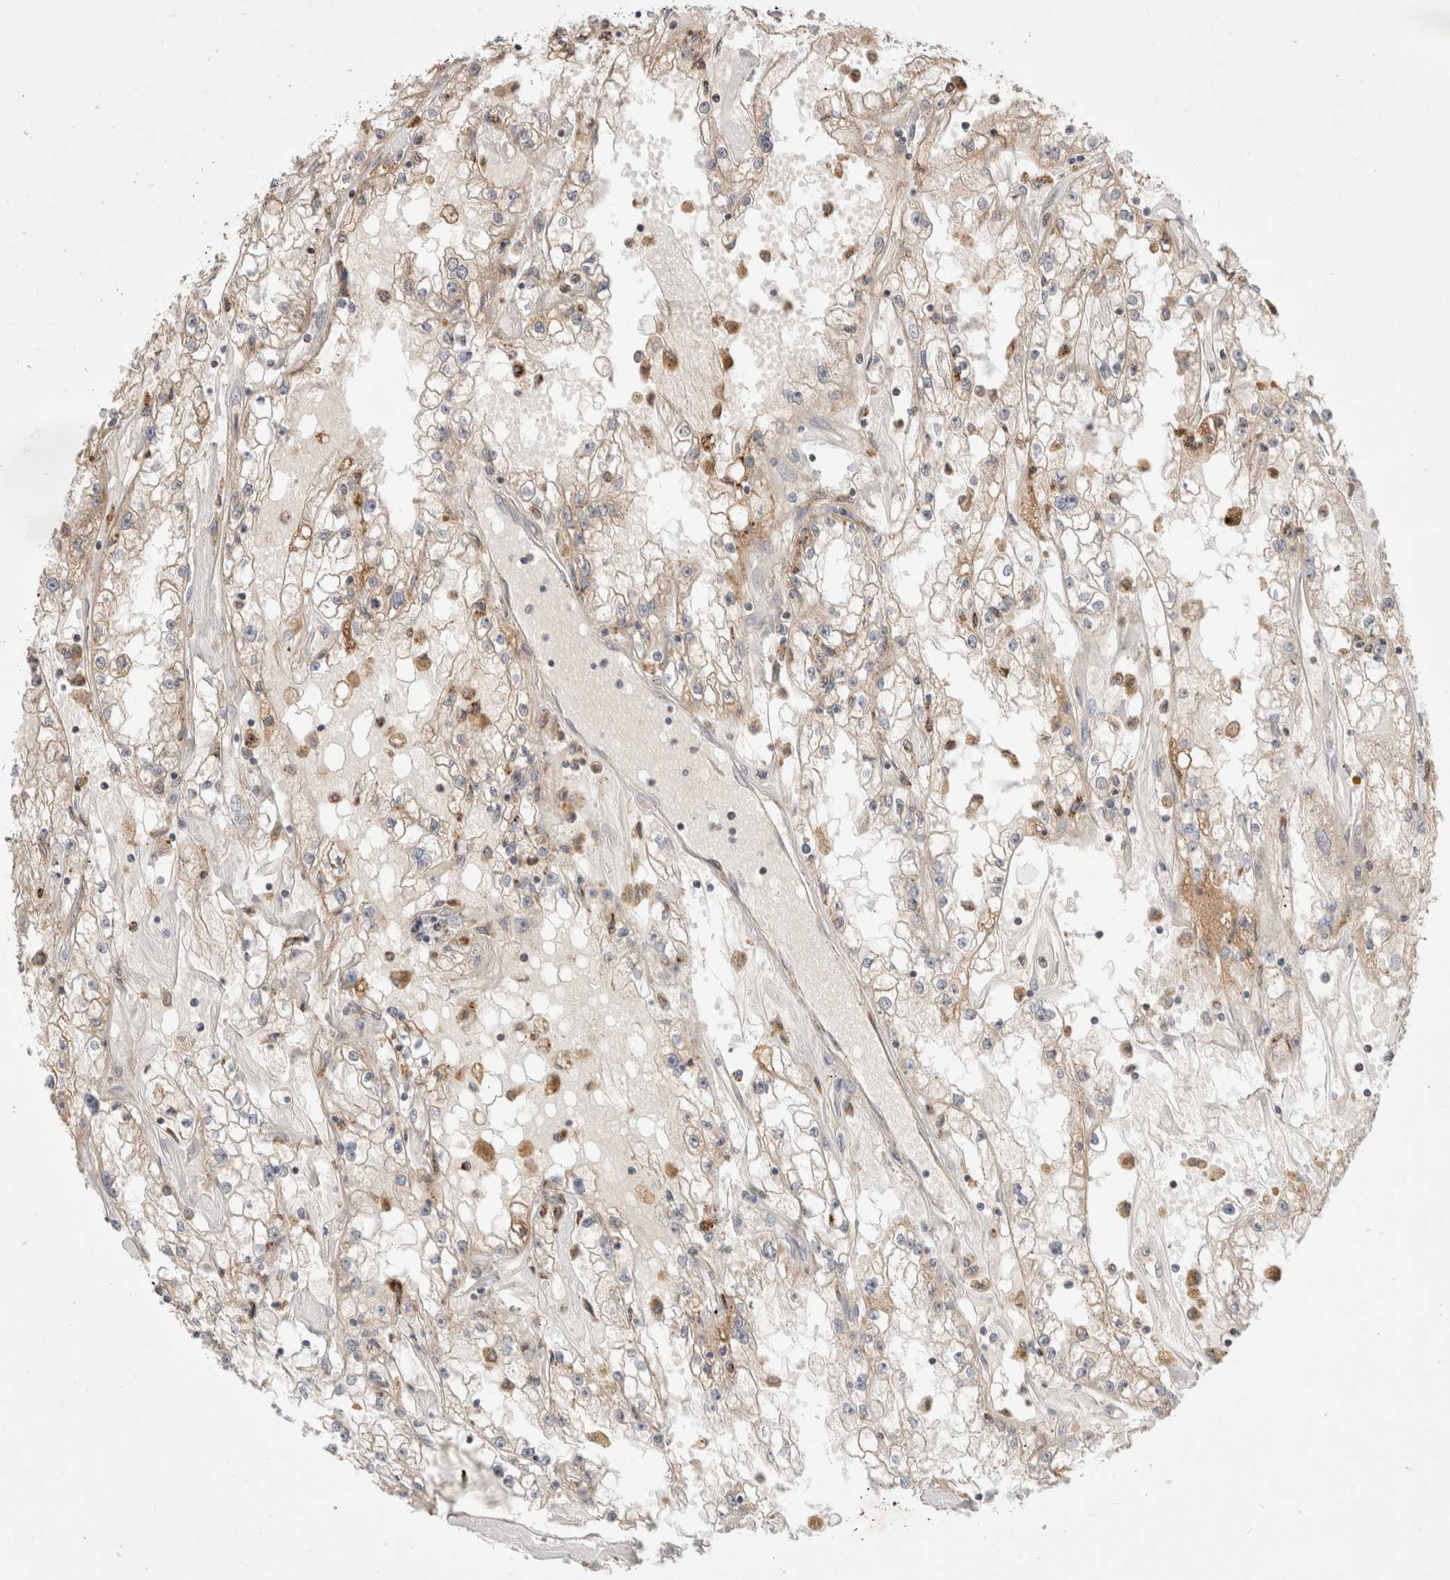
{"staining": {"intensity": "weak", "quantity": "25%-75%", "location": "cytoplasmic/membranous"}, "tissue": "renal cancer", "cell_type": "Tumor cells", "image_type": "cancer", "snomed": [{"axis": "morphology", "description": "Adenocarcinoma, NOS"}, {"axis": "topography", "description": "Kidney"}], "caption": "Human renal adenocarcinoma stained for a protein (brown) exhibits weak cytoplasmic/membranous positive staining in approximately 25%-75% of tumor cells.", "gene": "HROB", "patient": {"sex": "male", "age": 56}}